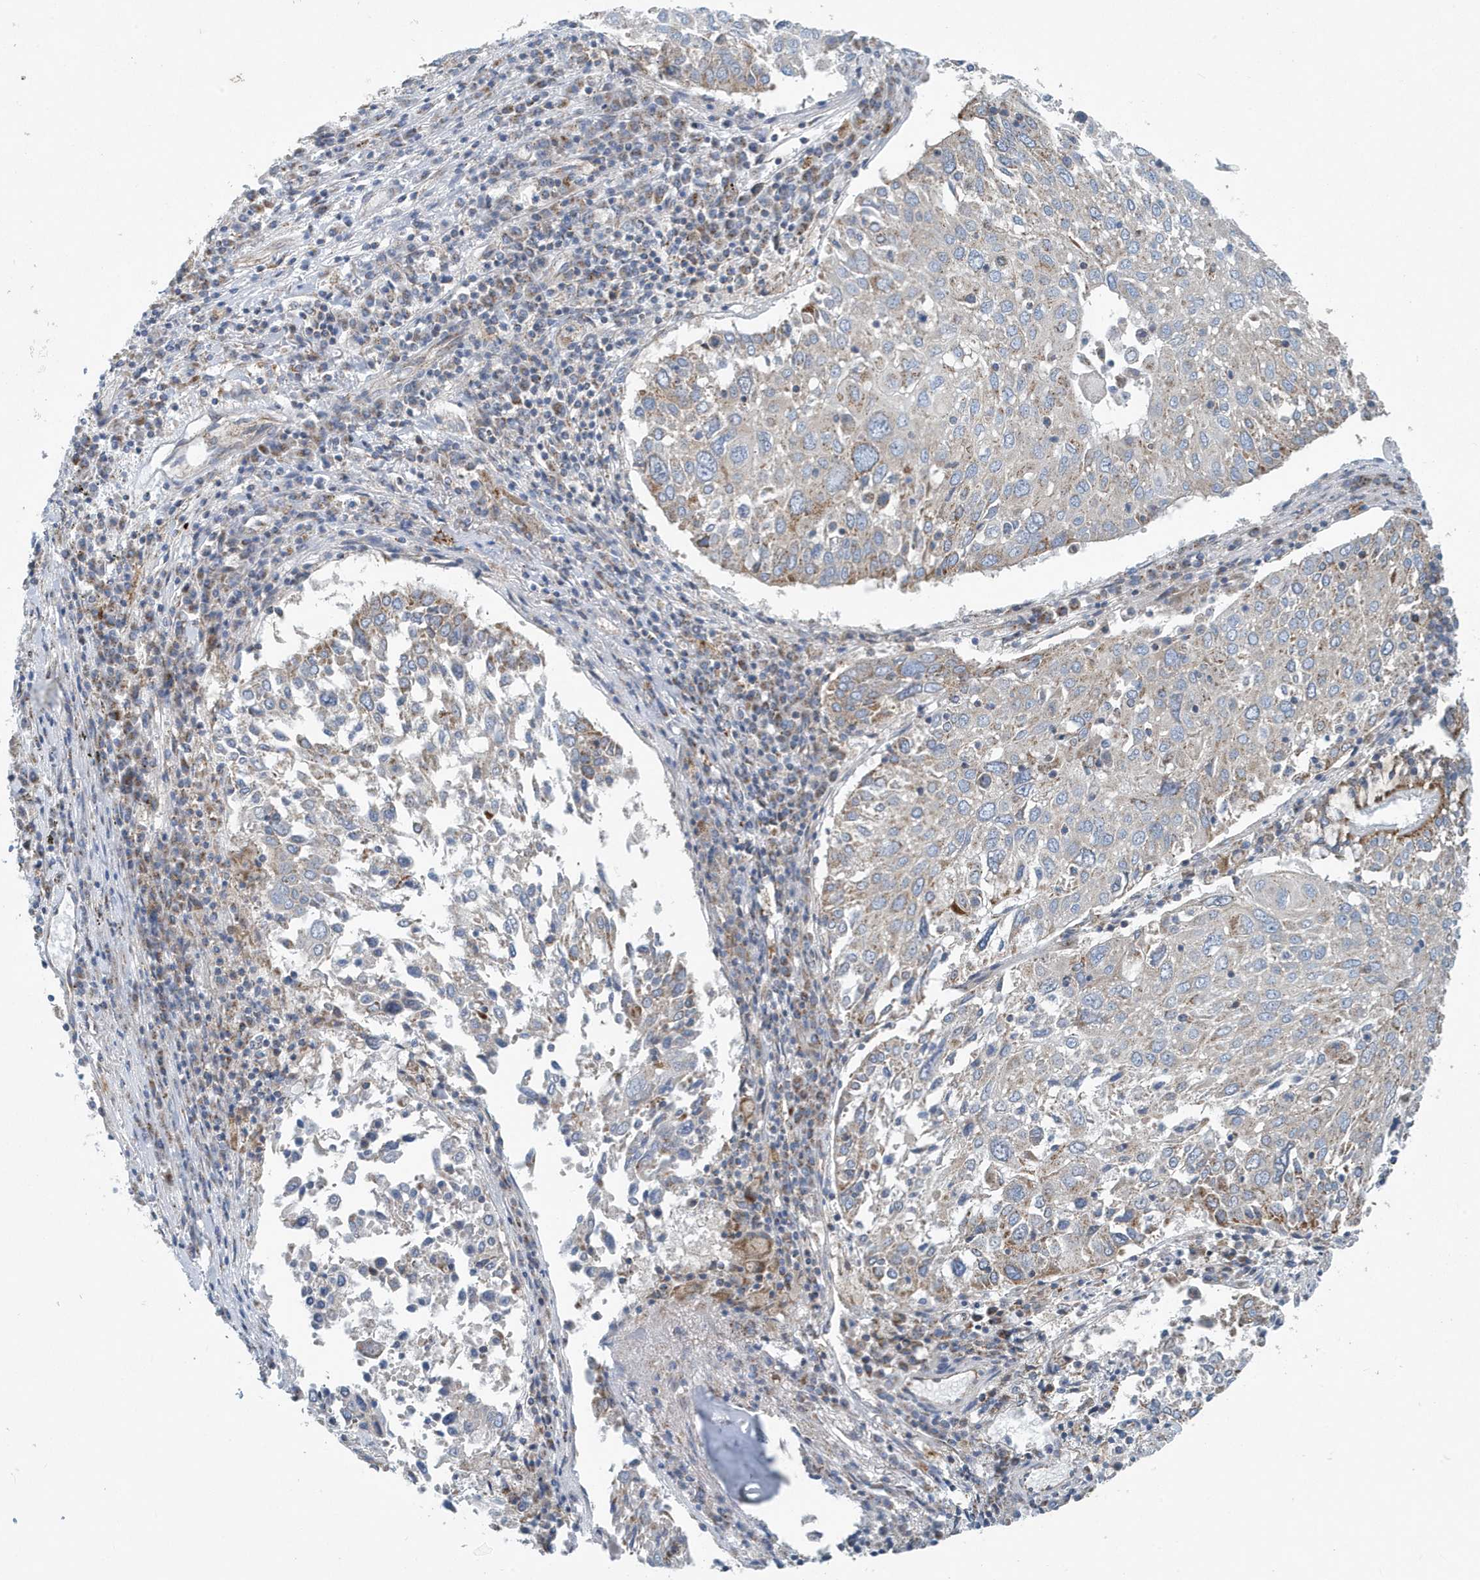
{"staining": {"intensity": "weak", "quantity": "<25%", "location": "cytoplasmic/membranous"}, "tissue": "lung cancer", "cell_type": "Tumor cells", "image_type": "cancer", "snomed": [{"axis": "morphology", "description": "Squamous cell carcinoma, NOS"}, {"axis": "topography", "description": "Lung"}], "caption": "Lung squamous cell carcinoma was stained to show a protein in brown. There is no significant staining in tumor cells. (IHC, brightfield microscopy, high magnification).", "gene": "PPM1M", "patient": {"sex": "male", "age": 65}}